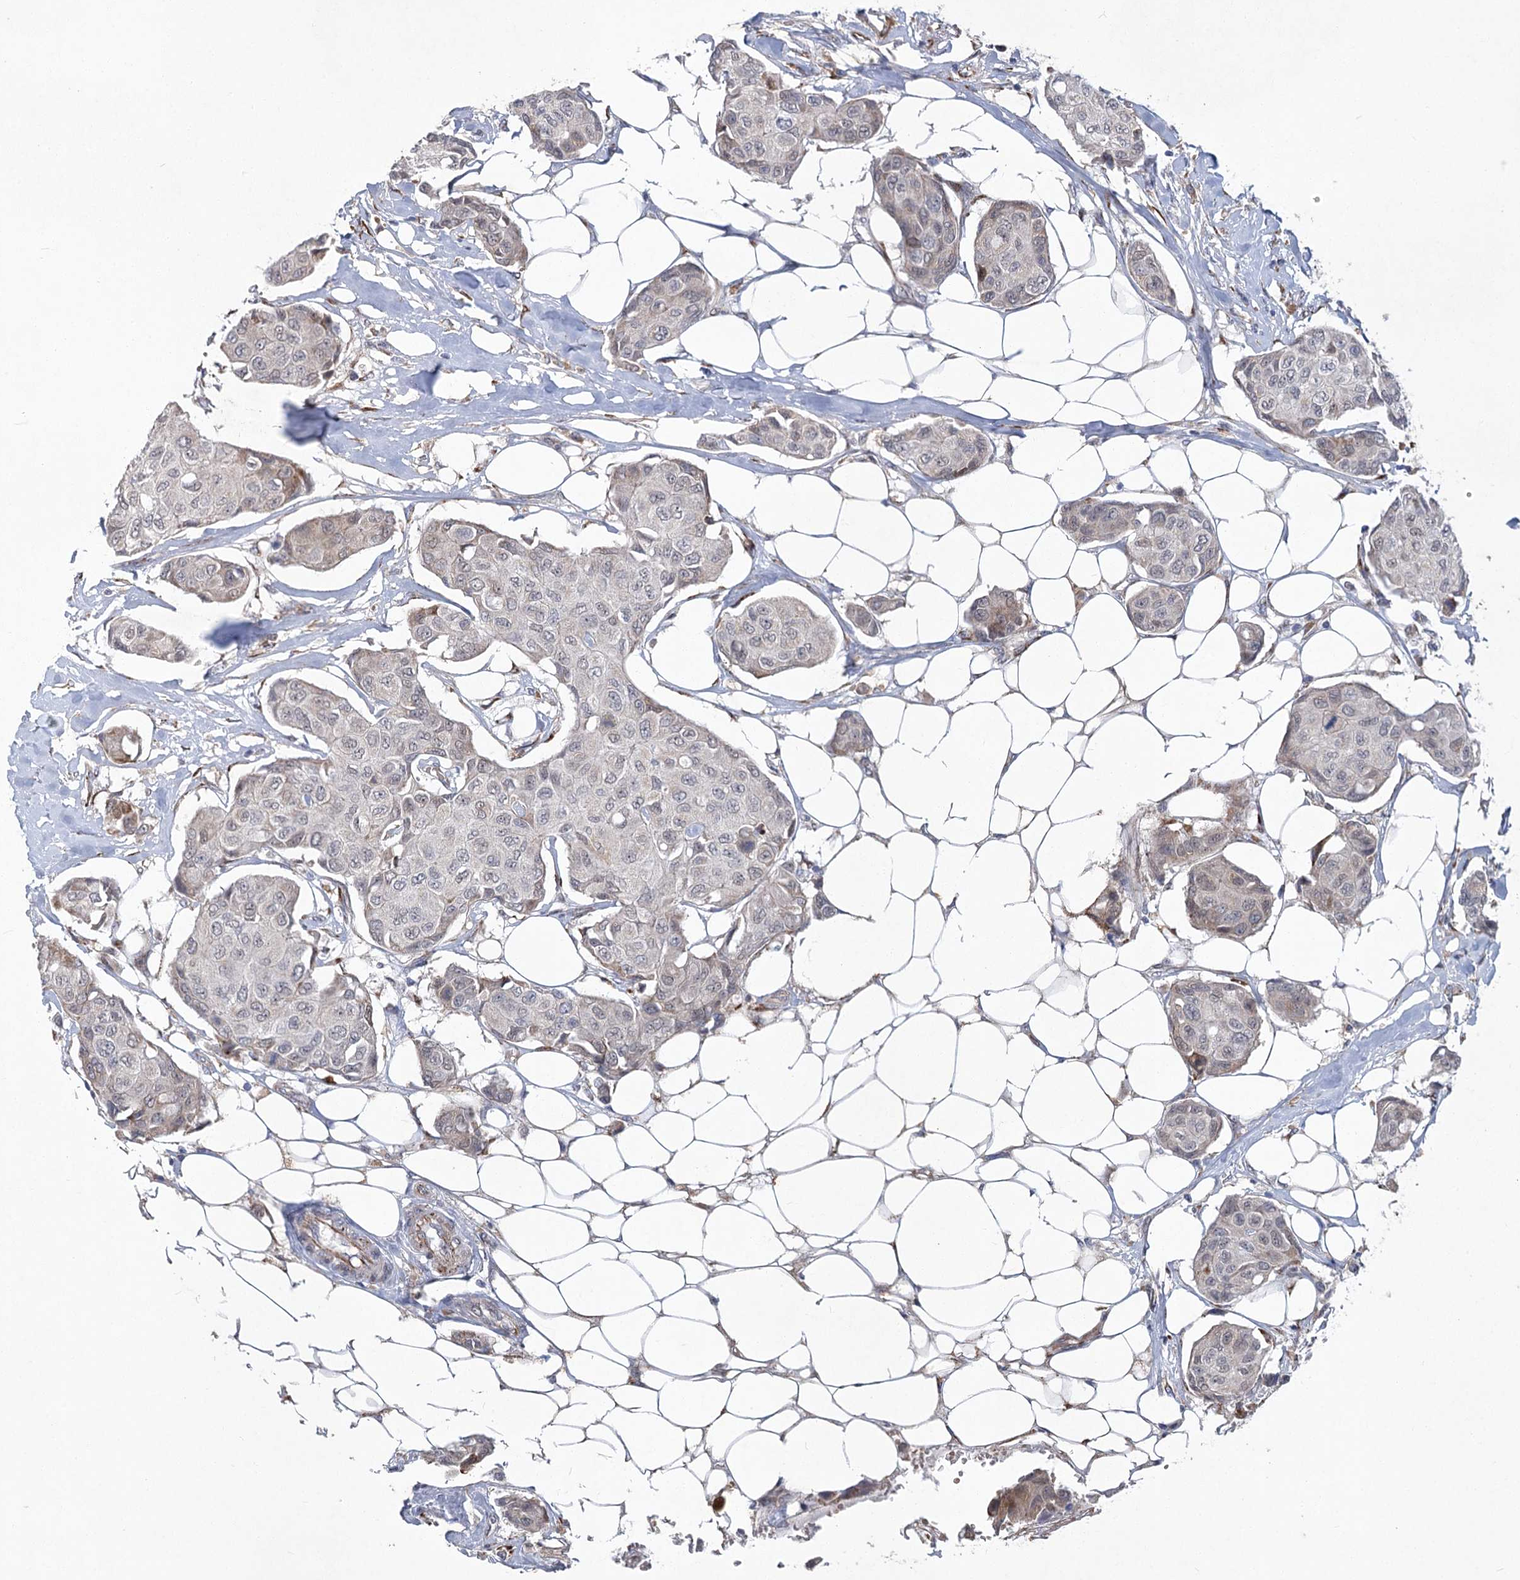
{"staining": {"intensity": "negative", "quantity": "none", "location": "none"}, "tissue": "breast cancer", "cell_type": "Tumor cells", "image_type": "cancer", "snomed": [{"axis": "morphology", "description": "Duct carcinoma"}, {"axis": "topography", "description": "Breast"}], "caption": "The immunohistochemistry histopathology image has no significant staining in tumor cells of breast invasive ductal carcinoma tissue.", "gene": "GCNT4", "patient": {"sex": "female", "age": 80}}